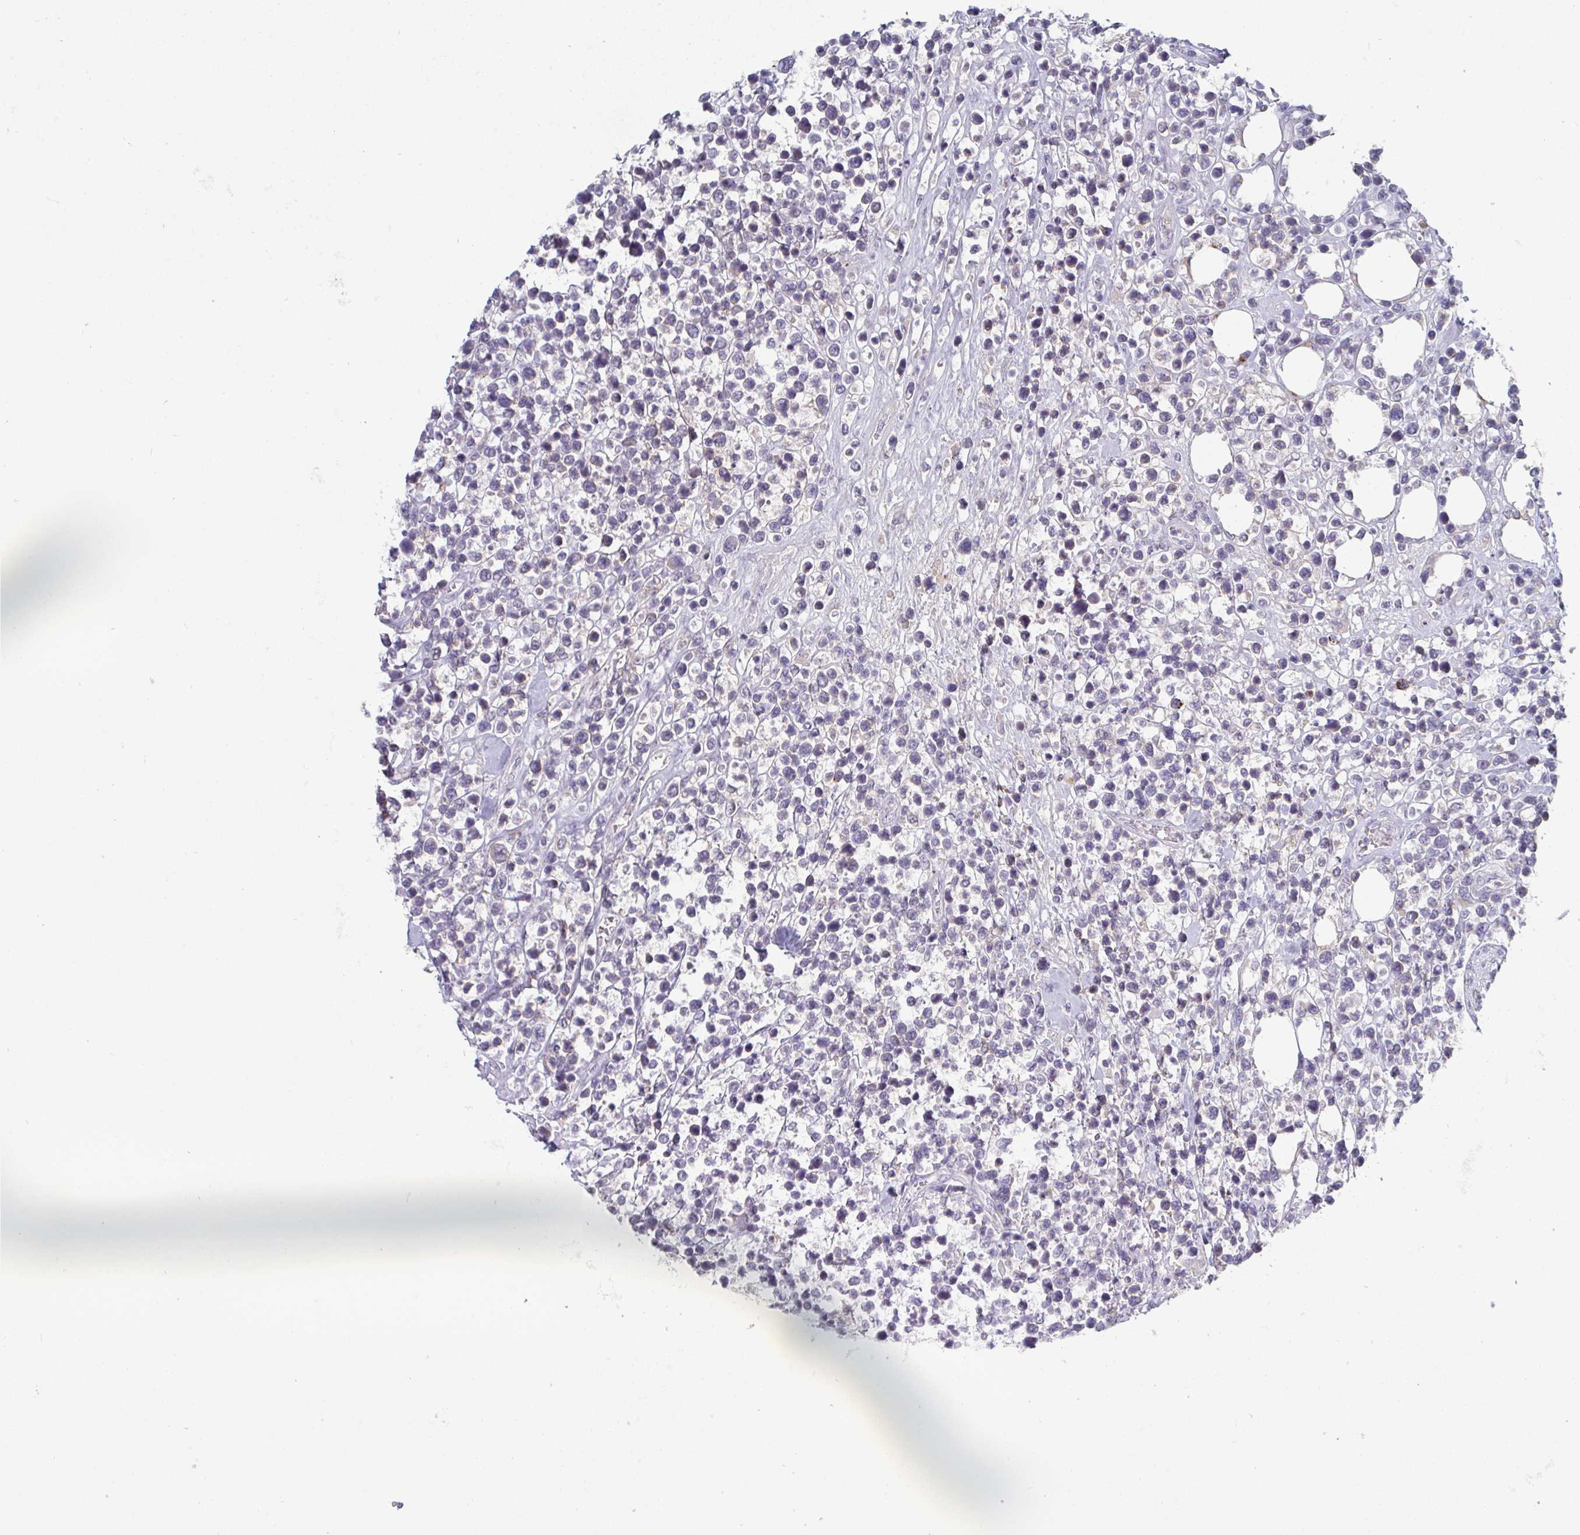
{"staining": {"intensity": "negative", "quantity": "none", "location": "none"}, "tissue": "lymphoma", "cell_type": "Tumor cells", "image_type": "cancer", "snomed": [{"axis": "morphology", "description": "Malignant lymphoma, non-Hodgkin's type, Low grade"}, {"axis": "topography", "description": "Lymph node"}], "caption": "The IHC image has no significant expression in tumor cells of low-grade malignant lymphoma, non-Hodgkin's type tissue. (Immunohistochemistry (ihc), brightfield microscopy, high magnification).", "gene": "HGFAC", "patient": {"sex": "male", "age": 60}}